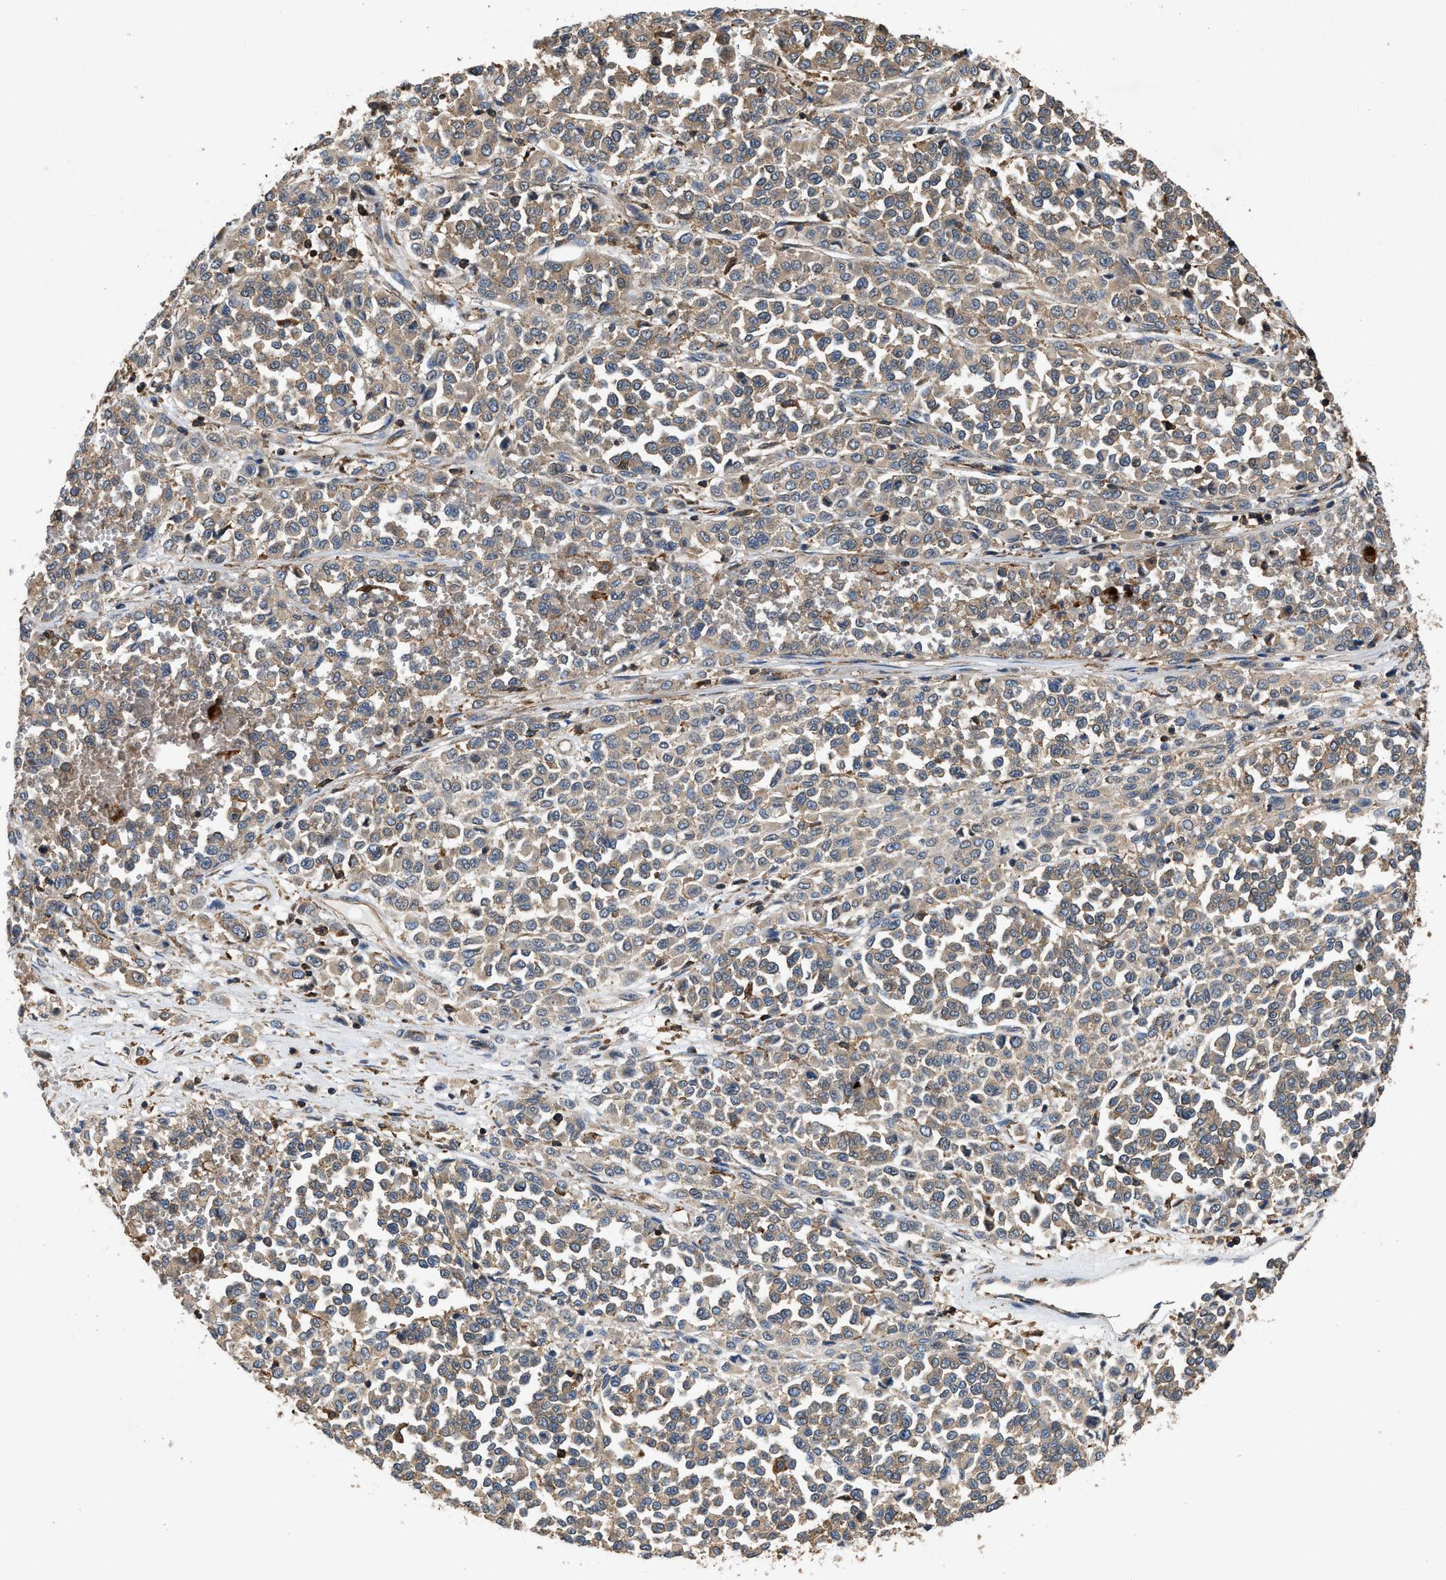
{"staining": {"intensity": "weak", "quantity": ">75%", "location": "cytoplasmic/membranous"}, "tissue": "melanoma", "cell_type": "Tumor cells", "image_type": "cancer", "snomed": [{"axis": "morphology", "description": "Malignant melanoma, Metastatic site"}, {"axis": "topography", "description": "Pancreas"}], "caption": "DAB (3,3'-diaminobenzidine) immunohistochemical staining of human malignant melanoma (metastatic site) shows weak cytoplasmic/membranous protein staining in approximately >75% of tumor cells.", "gene": "LINGO2", "patient": {"sex": "female", "age": 30}}